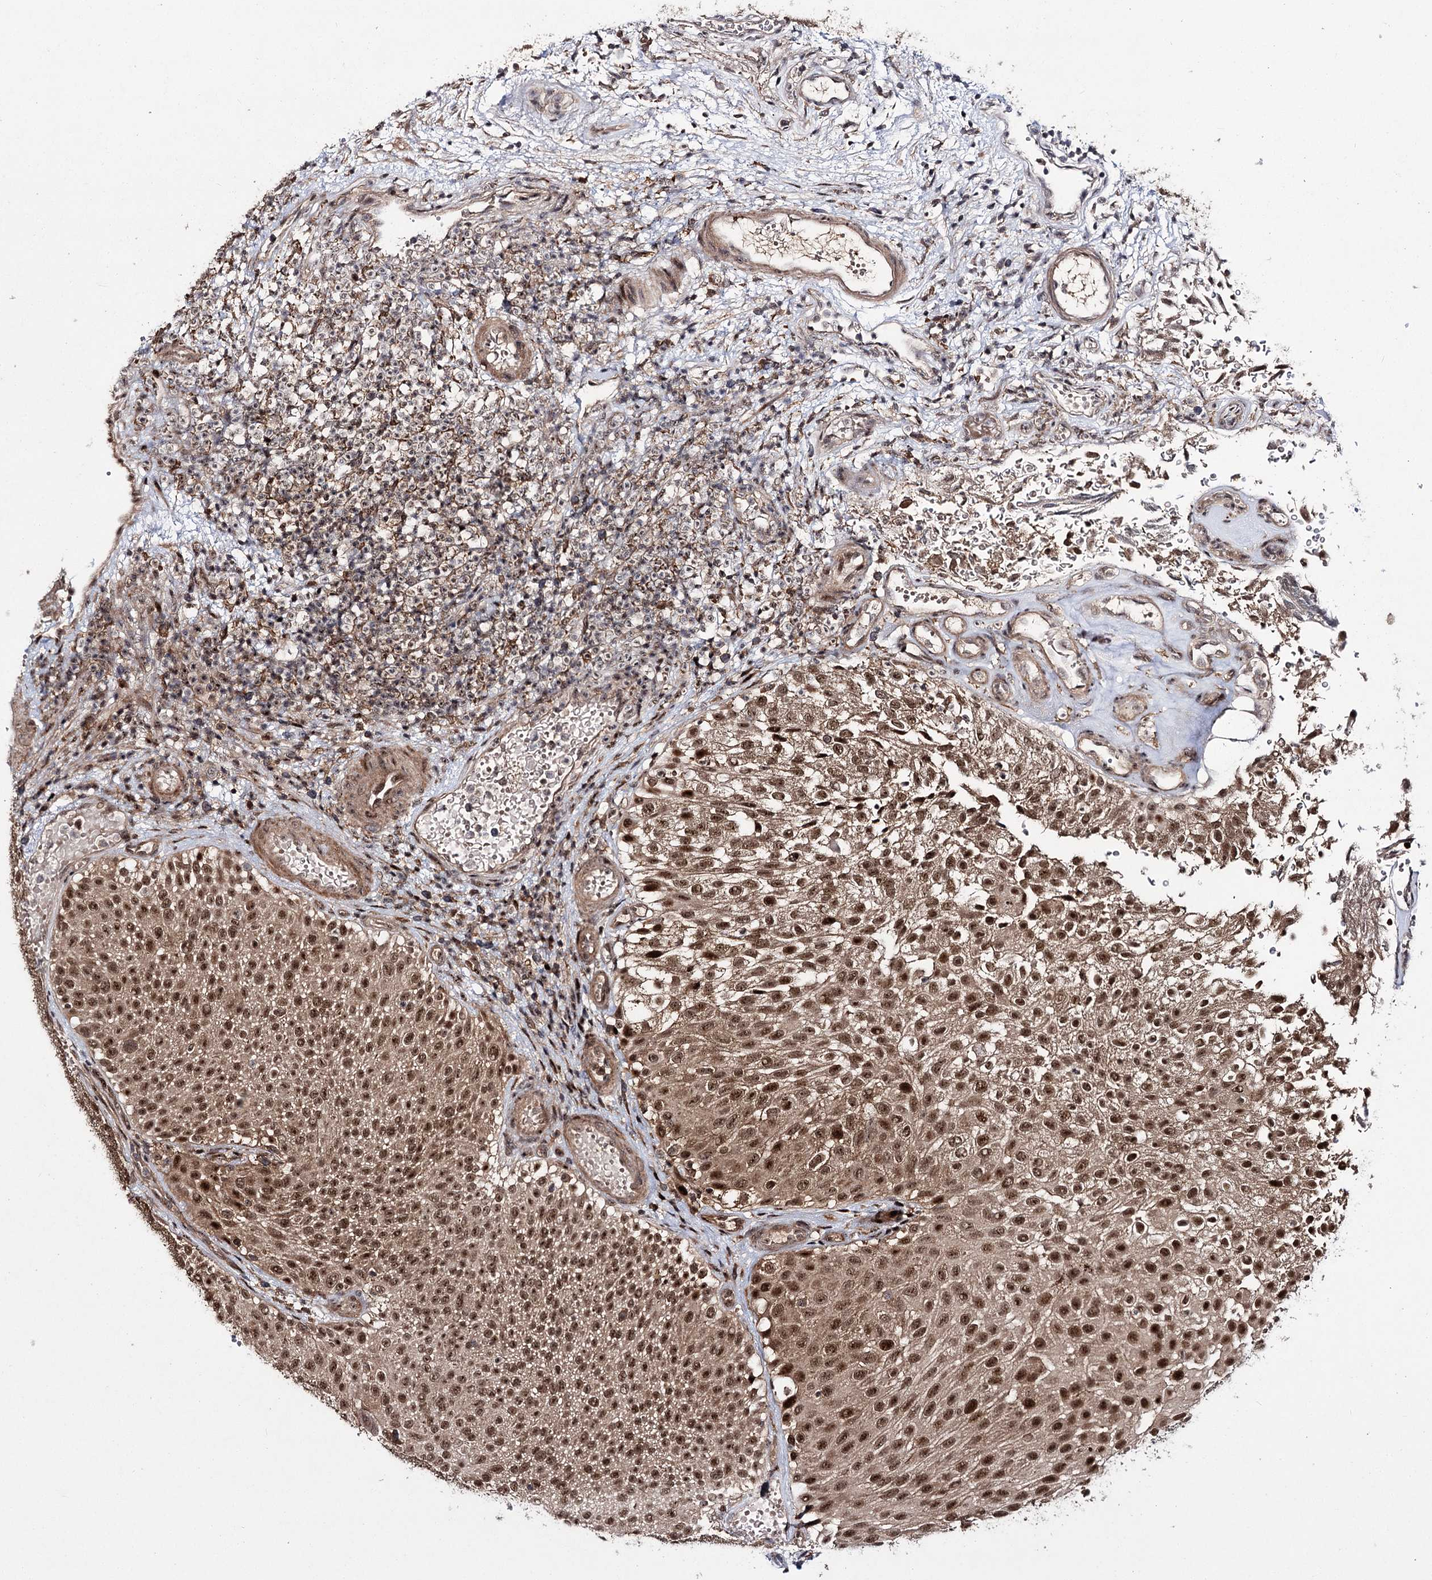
{"staining": {"intensity": "strong", "quantity": ">75%", "location": "cytoplasmic/membranous,nuclear"}, "tissue": "urothelial cancer", "cell_type": "Tumor cells", "image_type": "cancer", "snomed": [{"axis": "morphology", "description": "Urothelial carcinoma, Low grade"}, {"axis": "topography", "description": "Urinary bladder"}], "caption": "Immunohistochemistry (IHC) (DAB) staining of urothelial cancer reveals strong cytoplasmic/membranous and nuclear protein positivity in about >75% of tumor cells.", "gene": "MKNK2", "patient": {"sex": "male", "age": 78}}